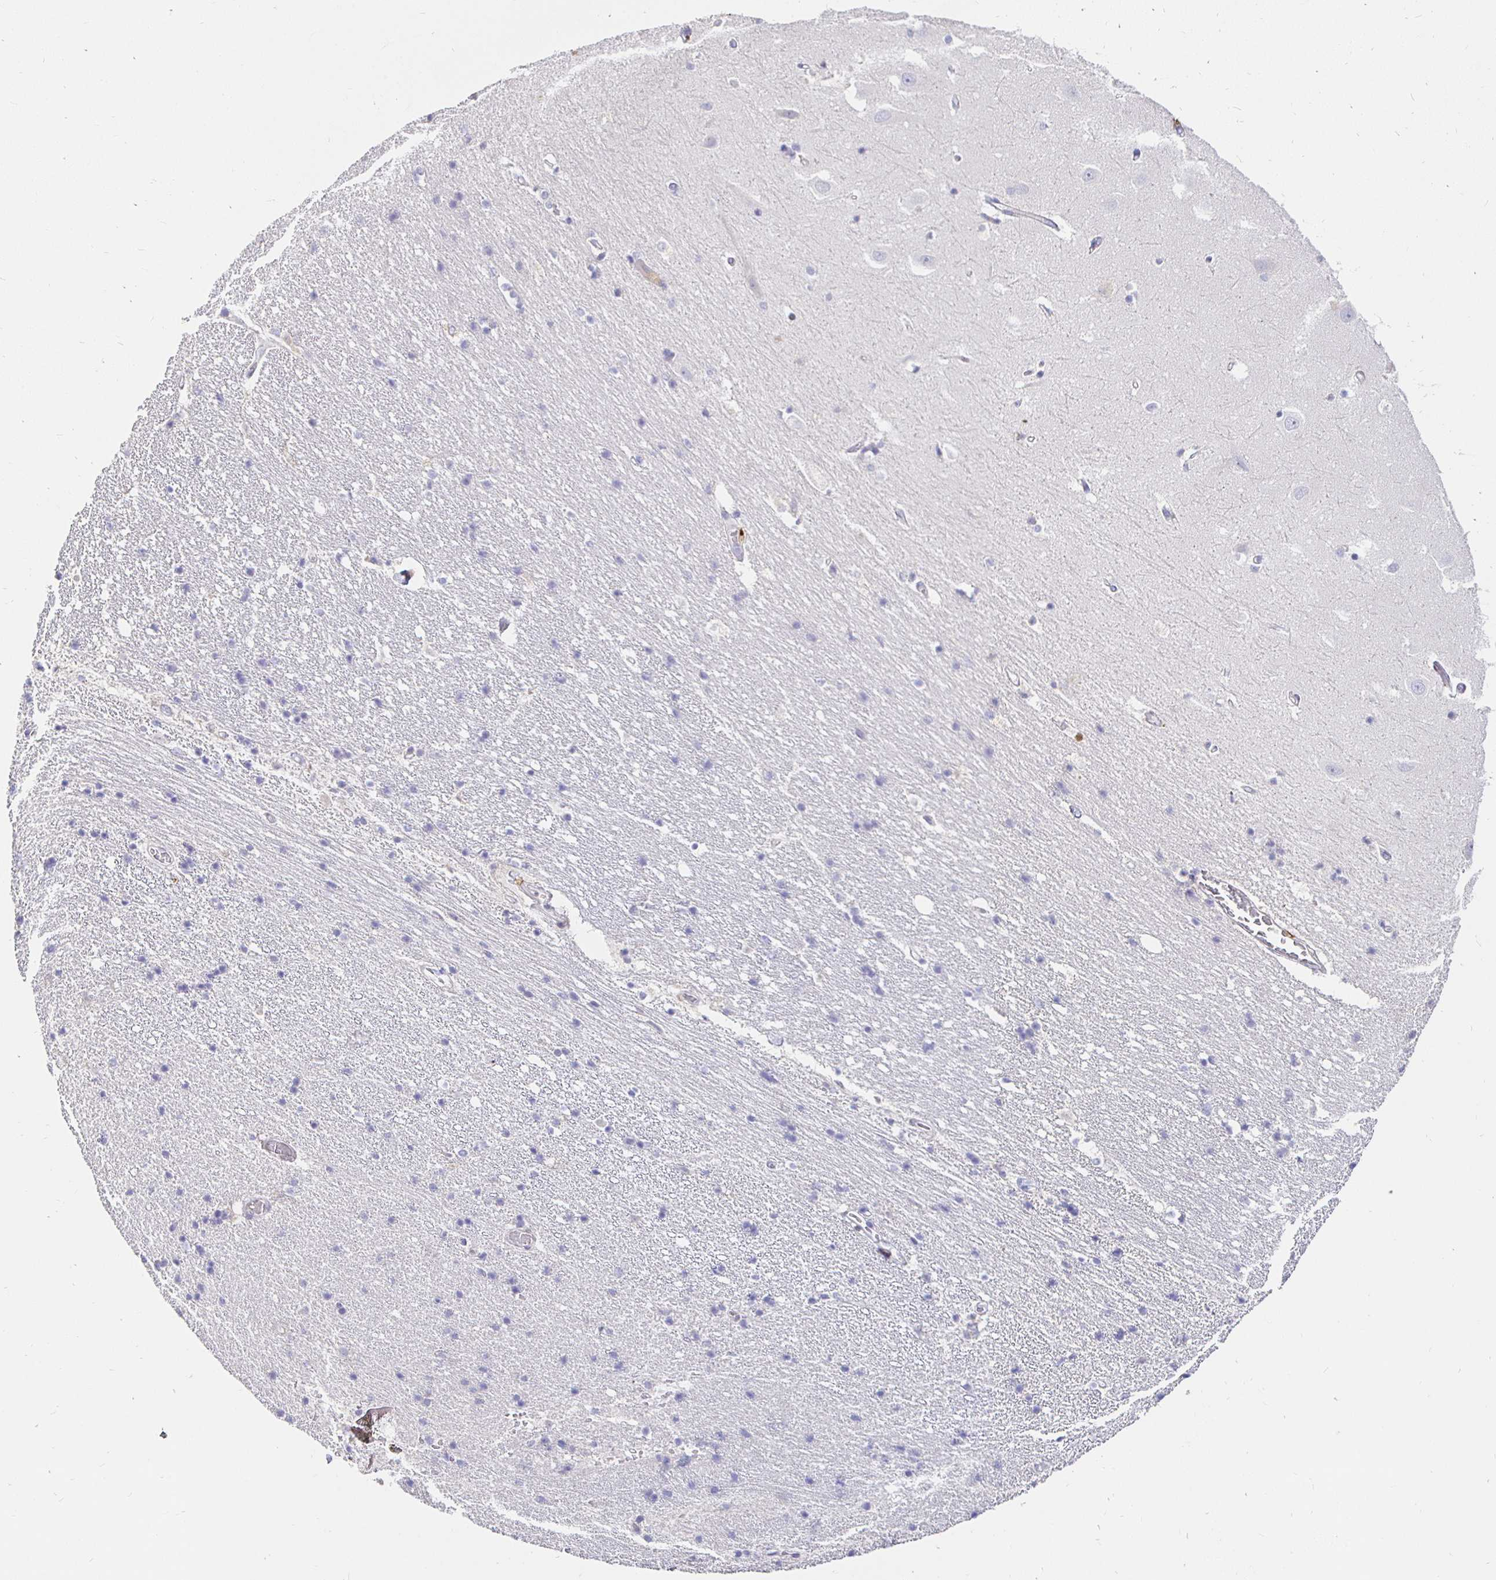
{"staining": {"intensity": "negative", "quantity": "none", "location": "none"}, "tissue": "hippocampus", "cell_type": "Glial cells", "image_type": "normal", "snomed": [{"axis": "morphology", "description": "Normal tissue, NOS"}, {"axis": "topography", "description": "Hippocampus"}], "caption": "A micrograph of human hippocampus is negative for staining in glial cells.", "gene": "CXCR3", "patient": {"sex": "male", "age": 63}}